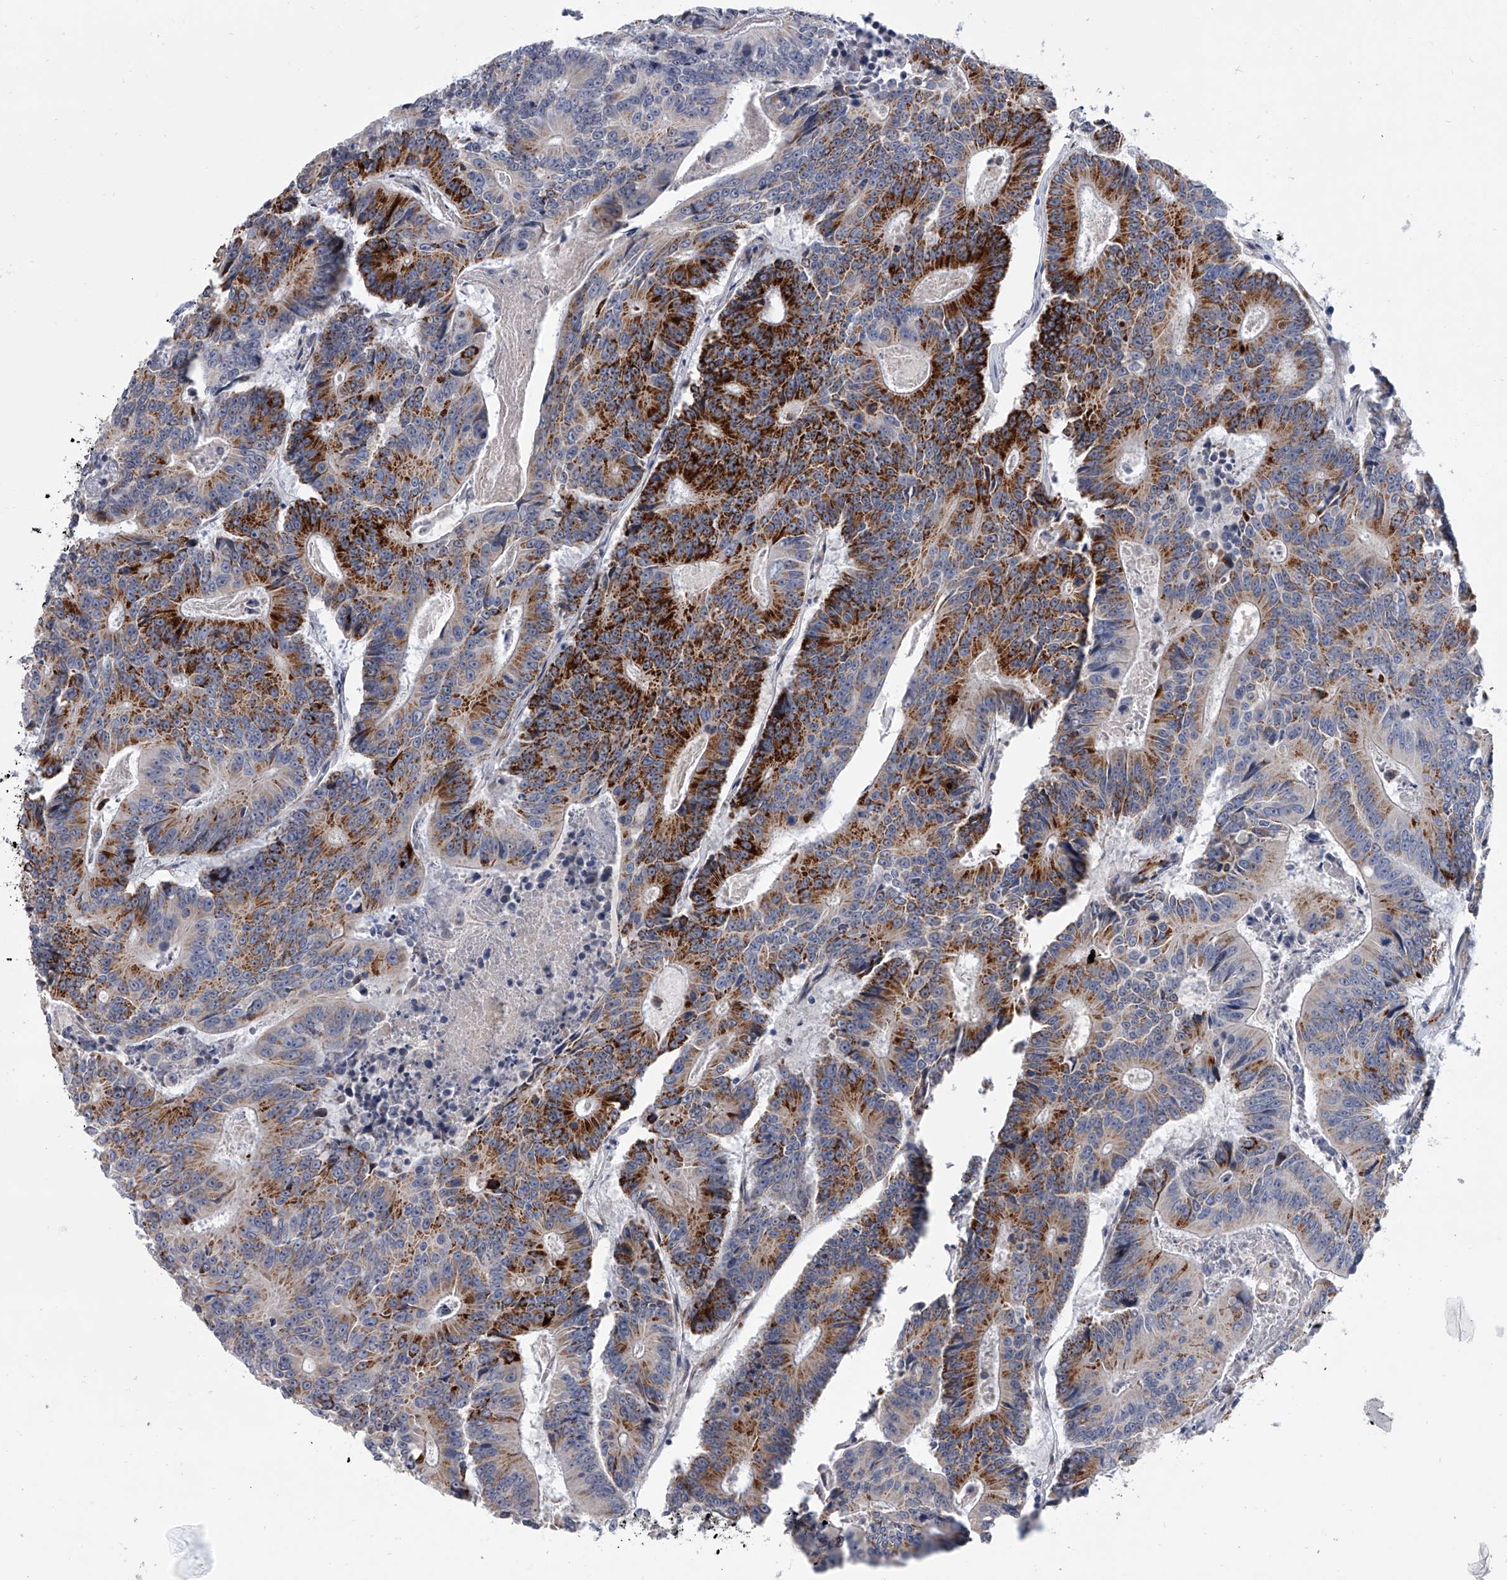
{"staining": {"intensity": "strong", "quantity": ">75%", "location": "cytoplasmic/membranous"}, "tissue": "colorectal cancer", "cell_type": "Tumor cells", "image_type": "cancer", "snomed": [{"axis": "morphology", "description": "Adenocarcinoma, NOS"}, {"axis": "topography", "description": "Colon"}], "caption": "Strong cytoplasmic/membranous positivity for a protein is identified in about >75% of tumor cells of adenocarcinoma (colorectal) using immunohistochemistry (IHC).", "gene": "ALG14", "patient": {"sex": "male", "age": 83}}